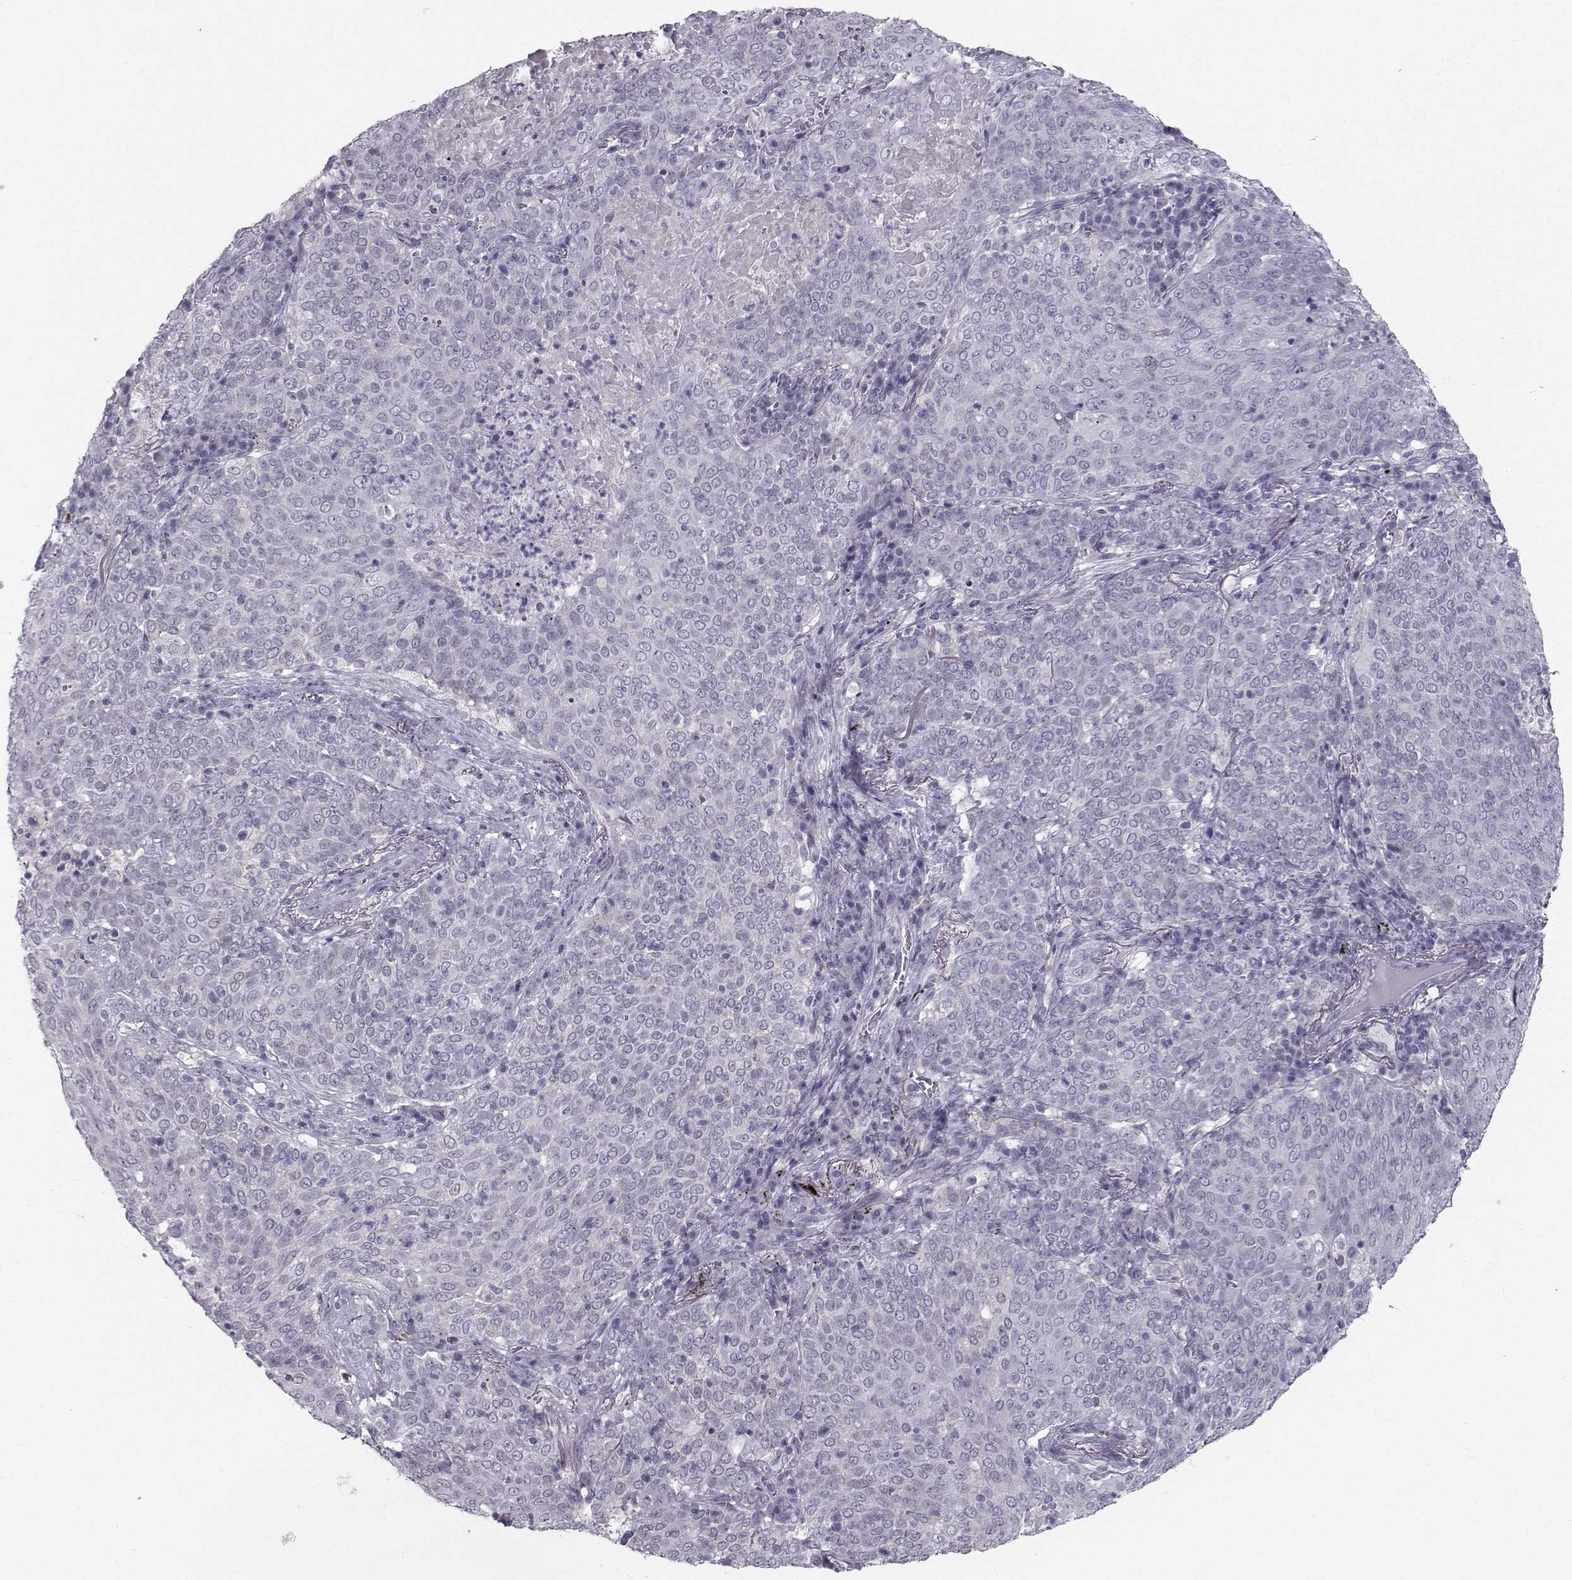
{"staining": {"intensity": "negative", "quantity": "none", "location": "none"}, "tissue": "lung cancer", "cell_type": "Tumor cells", "image_type": "cancer", "snomed": [{"axis": "morphology", "description": "Squamous cell carcinoma, NOS"}, {"axis": "topography", "description": "Lung"}], "caption": "Immunohistochemical staining of human lung squamous cell carcinoma displays no significant positivity in tumor cells.", "gene": "SPDYE4", "patient": {"sex": "male", "age": 82}}